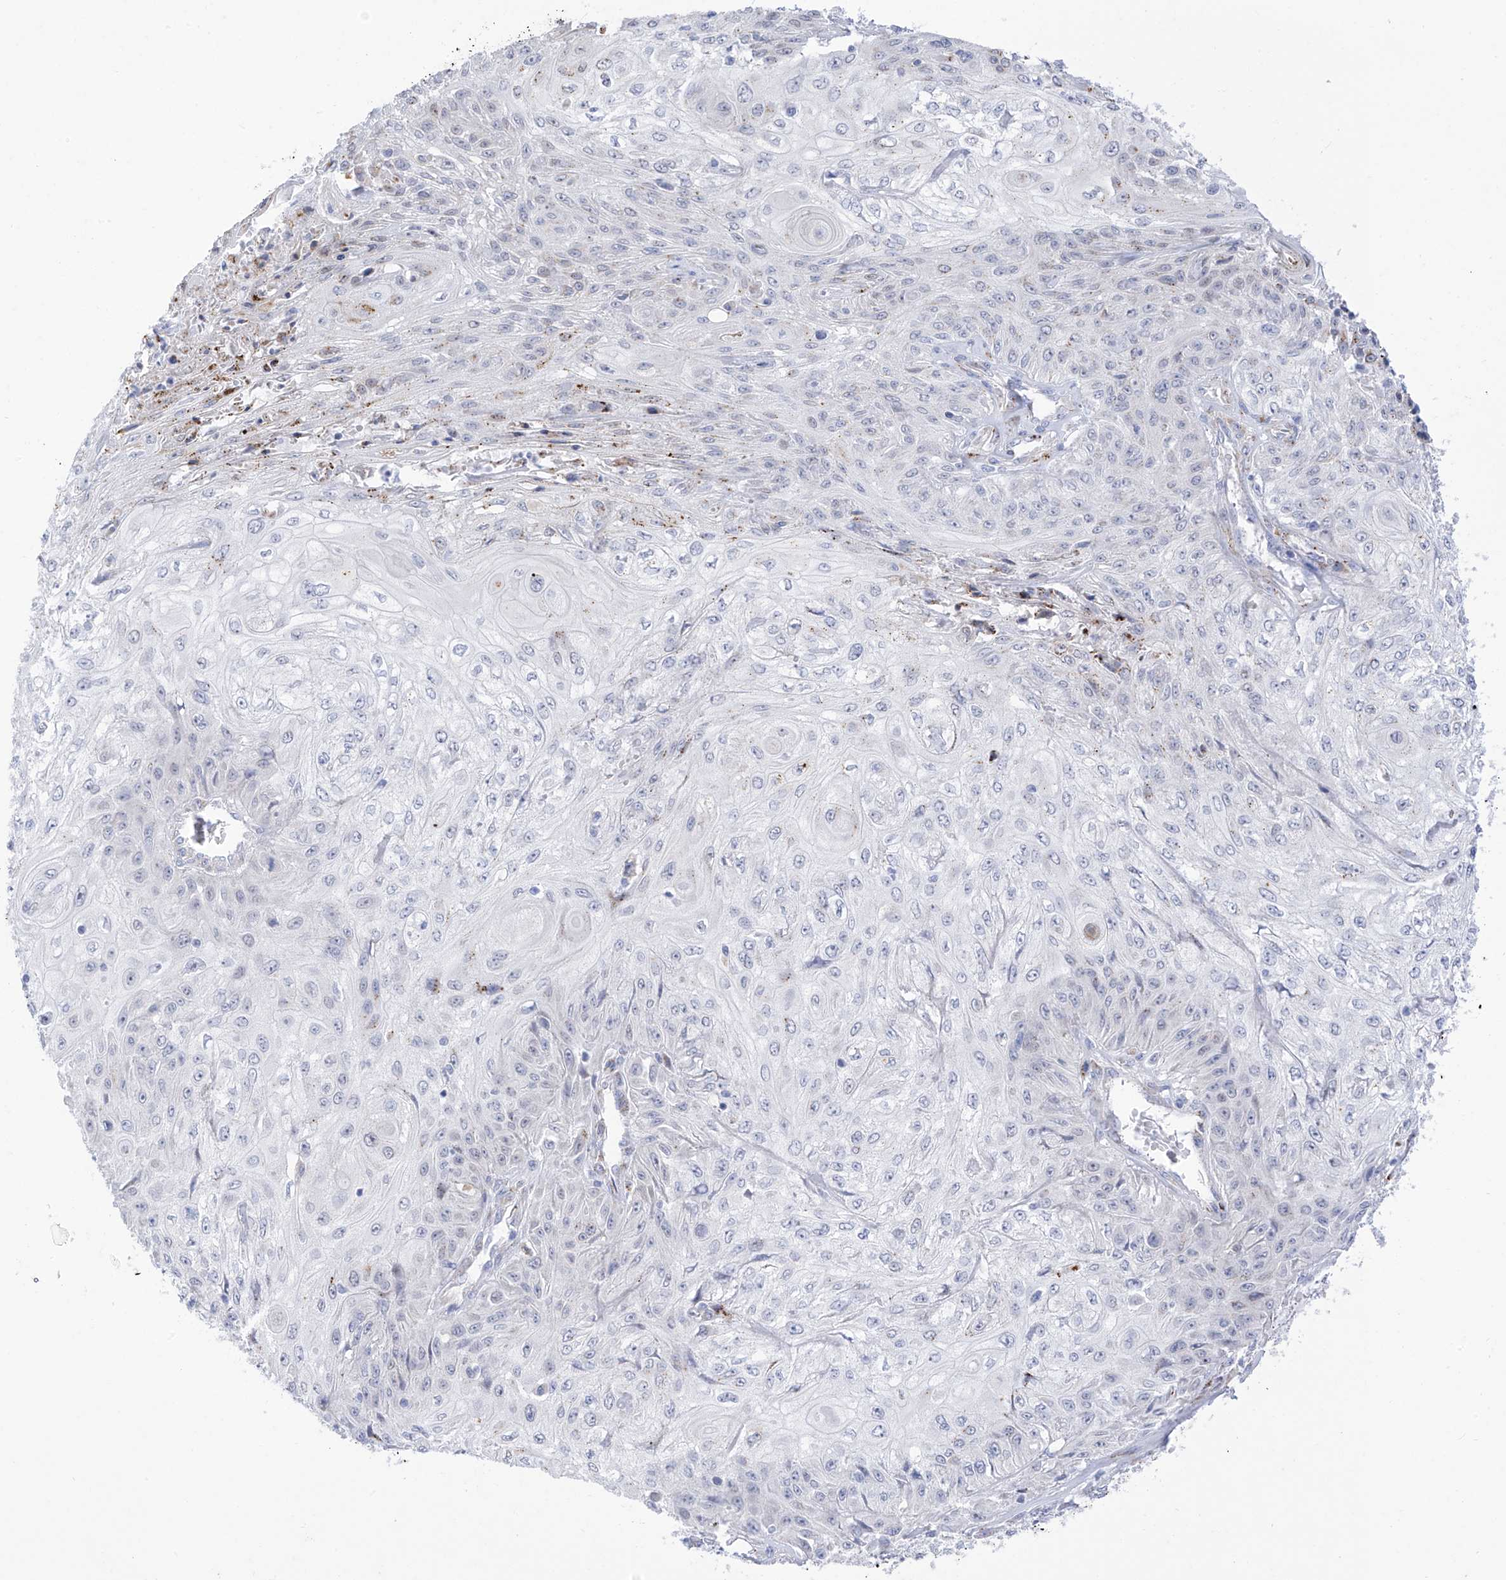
{"staining": {"intensity": "negative", "quantity": "none", "location": "none"}, "tissue": "skin cancer", "cell_type": "Tumor cells", "image_type": "cancer", "snomed": [{"axis": "morphology", "description": "Squamous cell carcinoma, NOS"}, {"axis": "morphology", "description": "Squamous cell carcinoma, metastatic, NOS"}, {"axis": "topography", "description": "Skin"}, {"axis": "topography", "description": "Lymph node"}], "caption": "A high-resolution photomicrograph shows immunohistochemistry staining of metastatic squamous cell carcinoma (skin), which shows no significant expression in tumor cells.", "gene": "PSPH", "patient": {"sex": "male", "age": 75}}